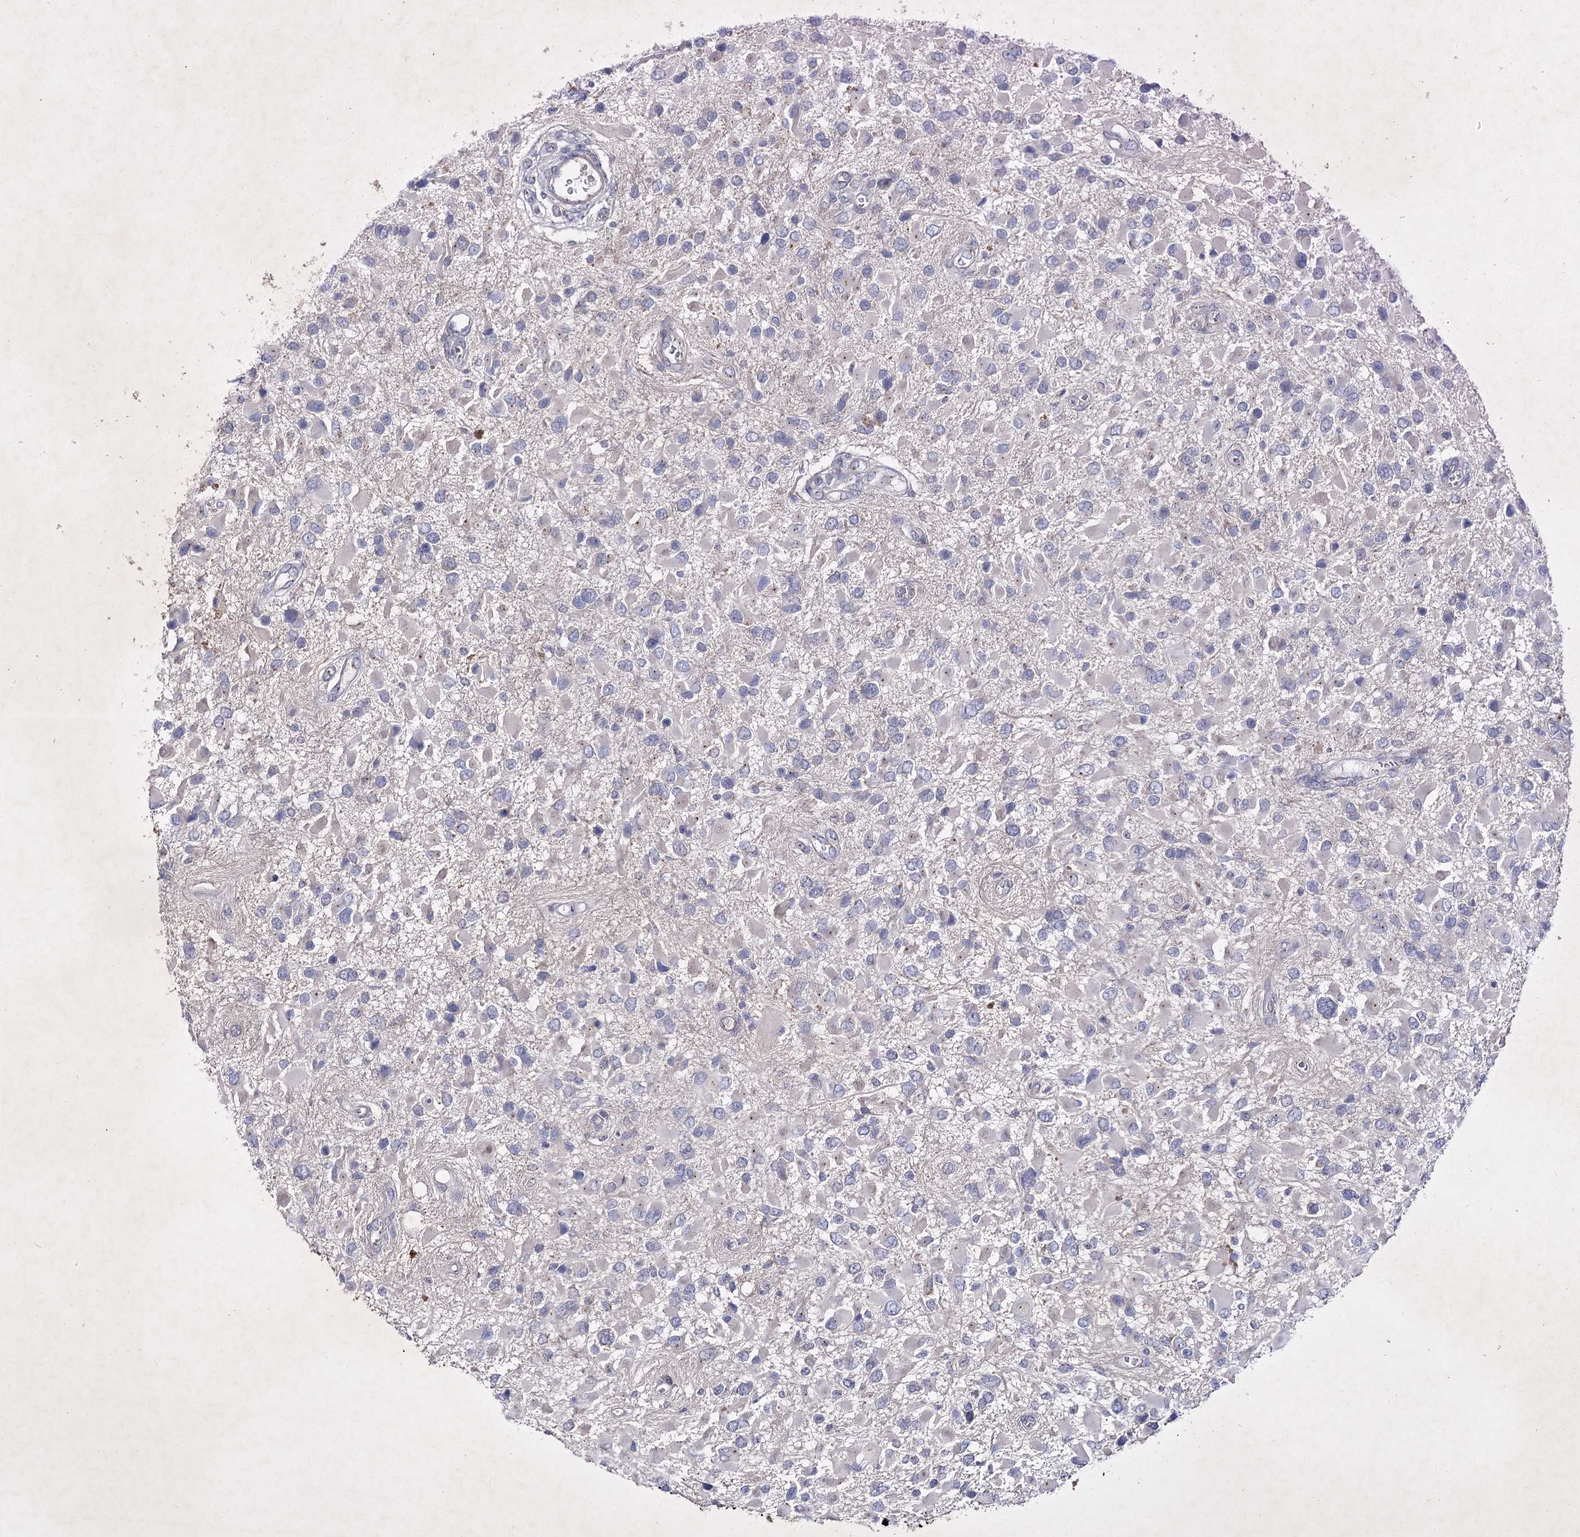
{"staining": {"intensity": "negative", "quantity": "none", "location": "none"}, "tissue": "glioma", "cell_type": "Tumor cells", "image_type": "cancer", "snomed": [{"axis": "morphology", "description": "Glioma, malignant, High grade"}, {"axis": "topography", "description": "Brain"}], "caption": "Immunohistochemical staining of human malignant glioma (high-grade) reveals no significant staining in tumor cells.", "gene": "COX15", "patient": {"sex": "male", "age": 53}}